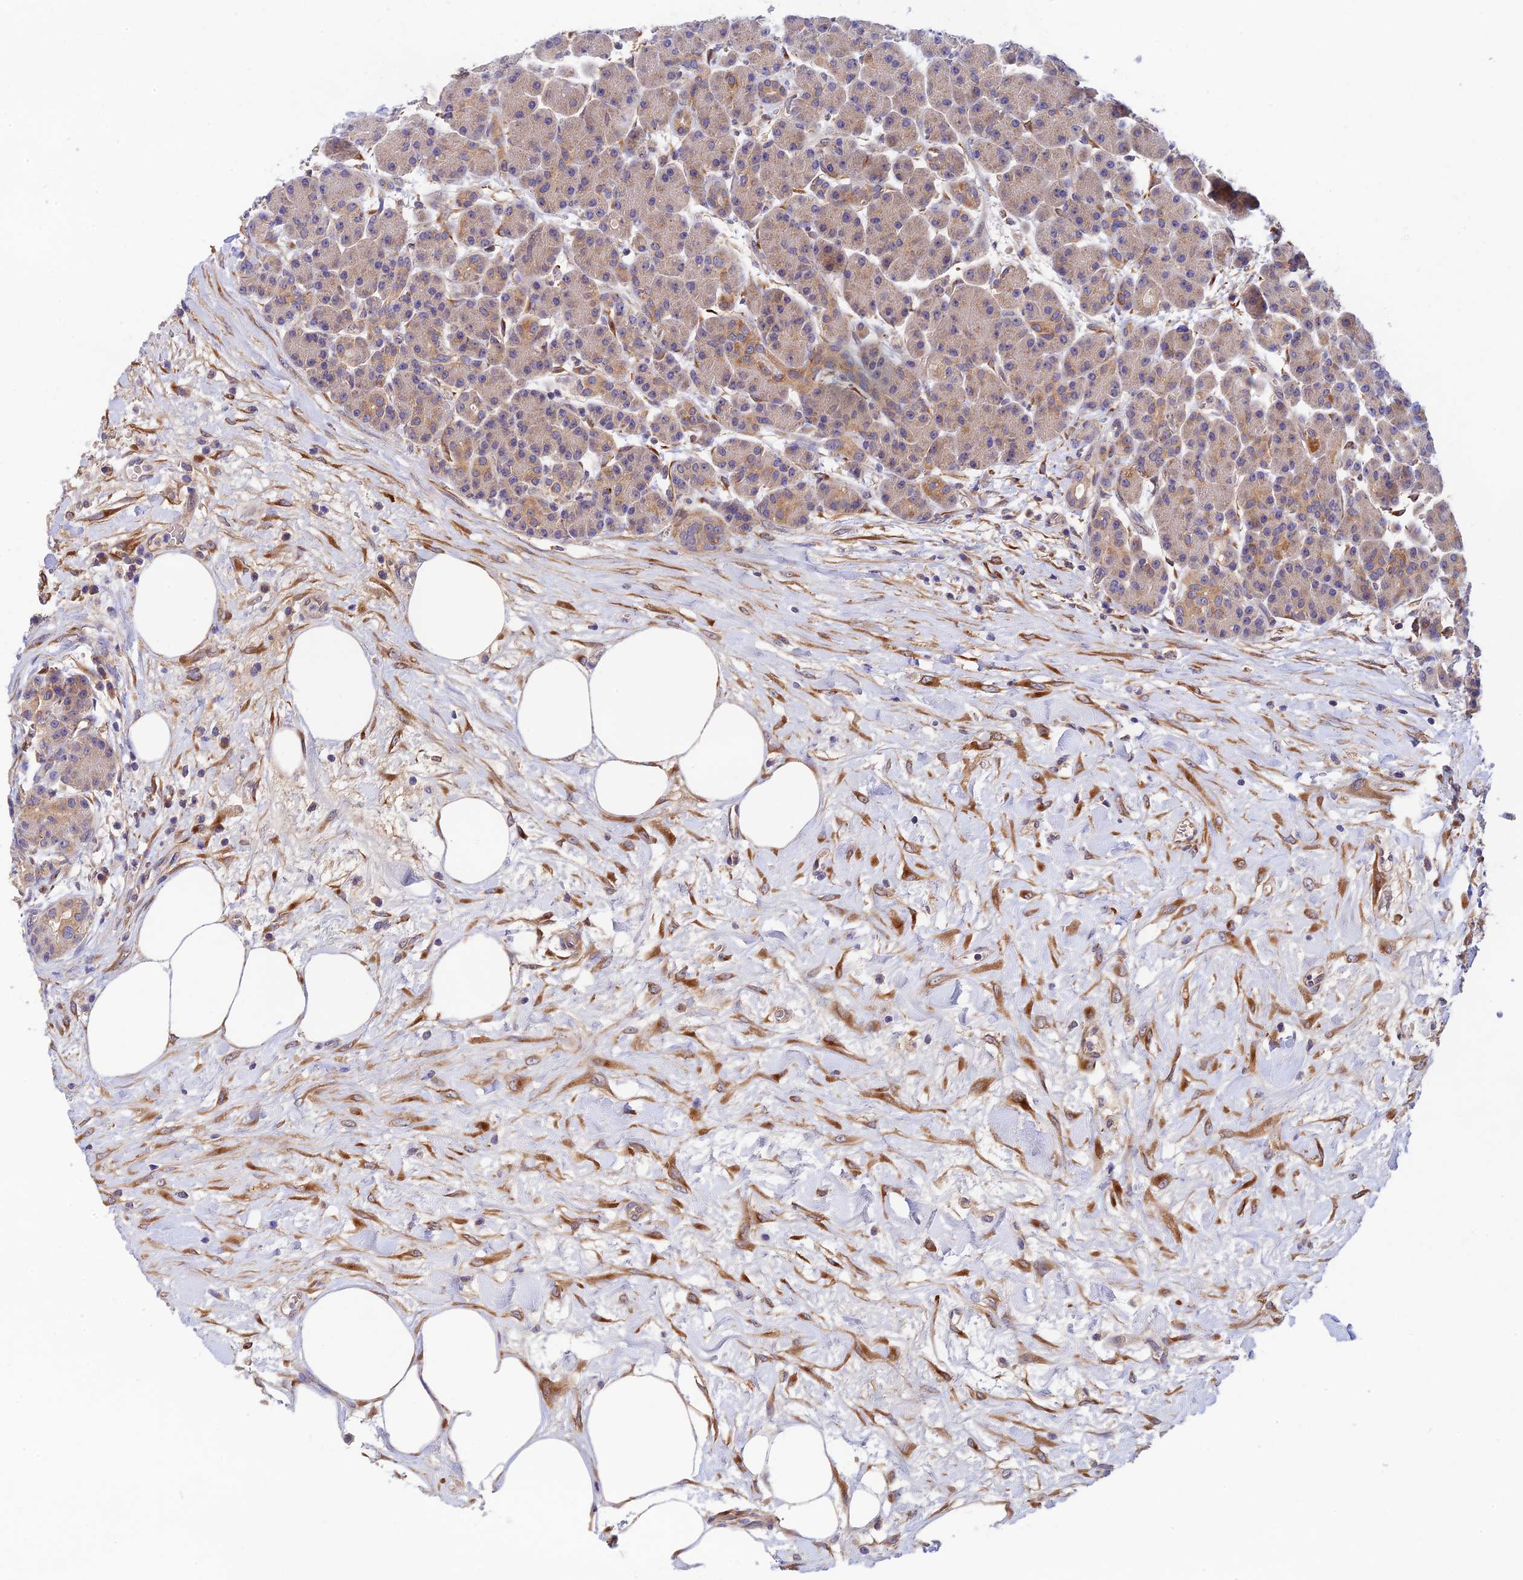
{"staining": {"intensity": "weak", "quantity": "25%-75%", "location": "cytoplasmic/membranous"}, "tissue": "pancreas", "cell_type": "Exocrine glandular cells", "image_type": "normal", "snomed": [{"axis": "morphology", "description": "Normal tissue, NOS"}, {"axis": "topography", "description": "Pancreas"}], "caption": "Immunohistochemistry (IHC) photomicrograph of normal pancreas: pancreas stained using IHC displays low levels of weak protein expression localized specifically in the cytoplasmic/membranous of exocrine glandular cells, appearing as a cytoplasmic/membranous brown color.", "gene": "RANBP6", "patient": {"sex": "male", "age": 63}}